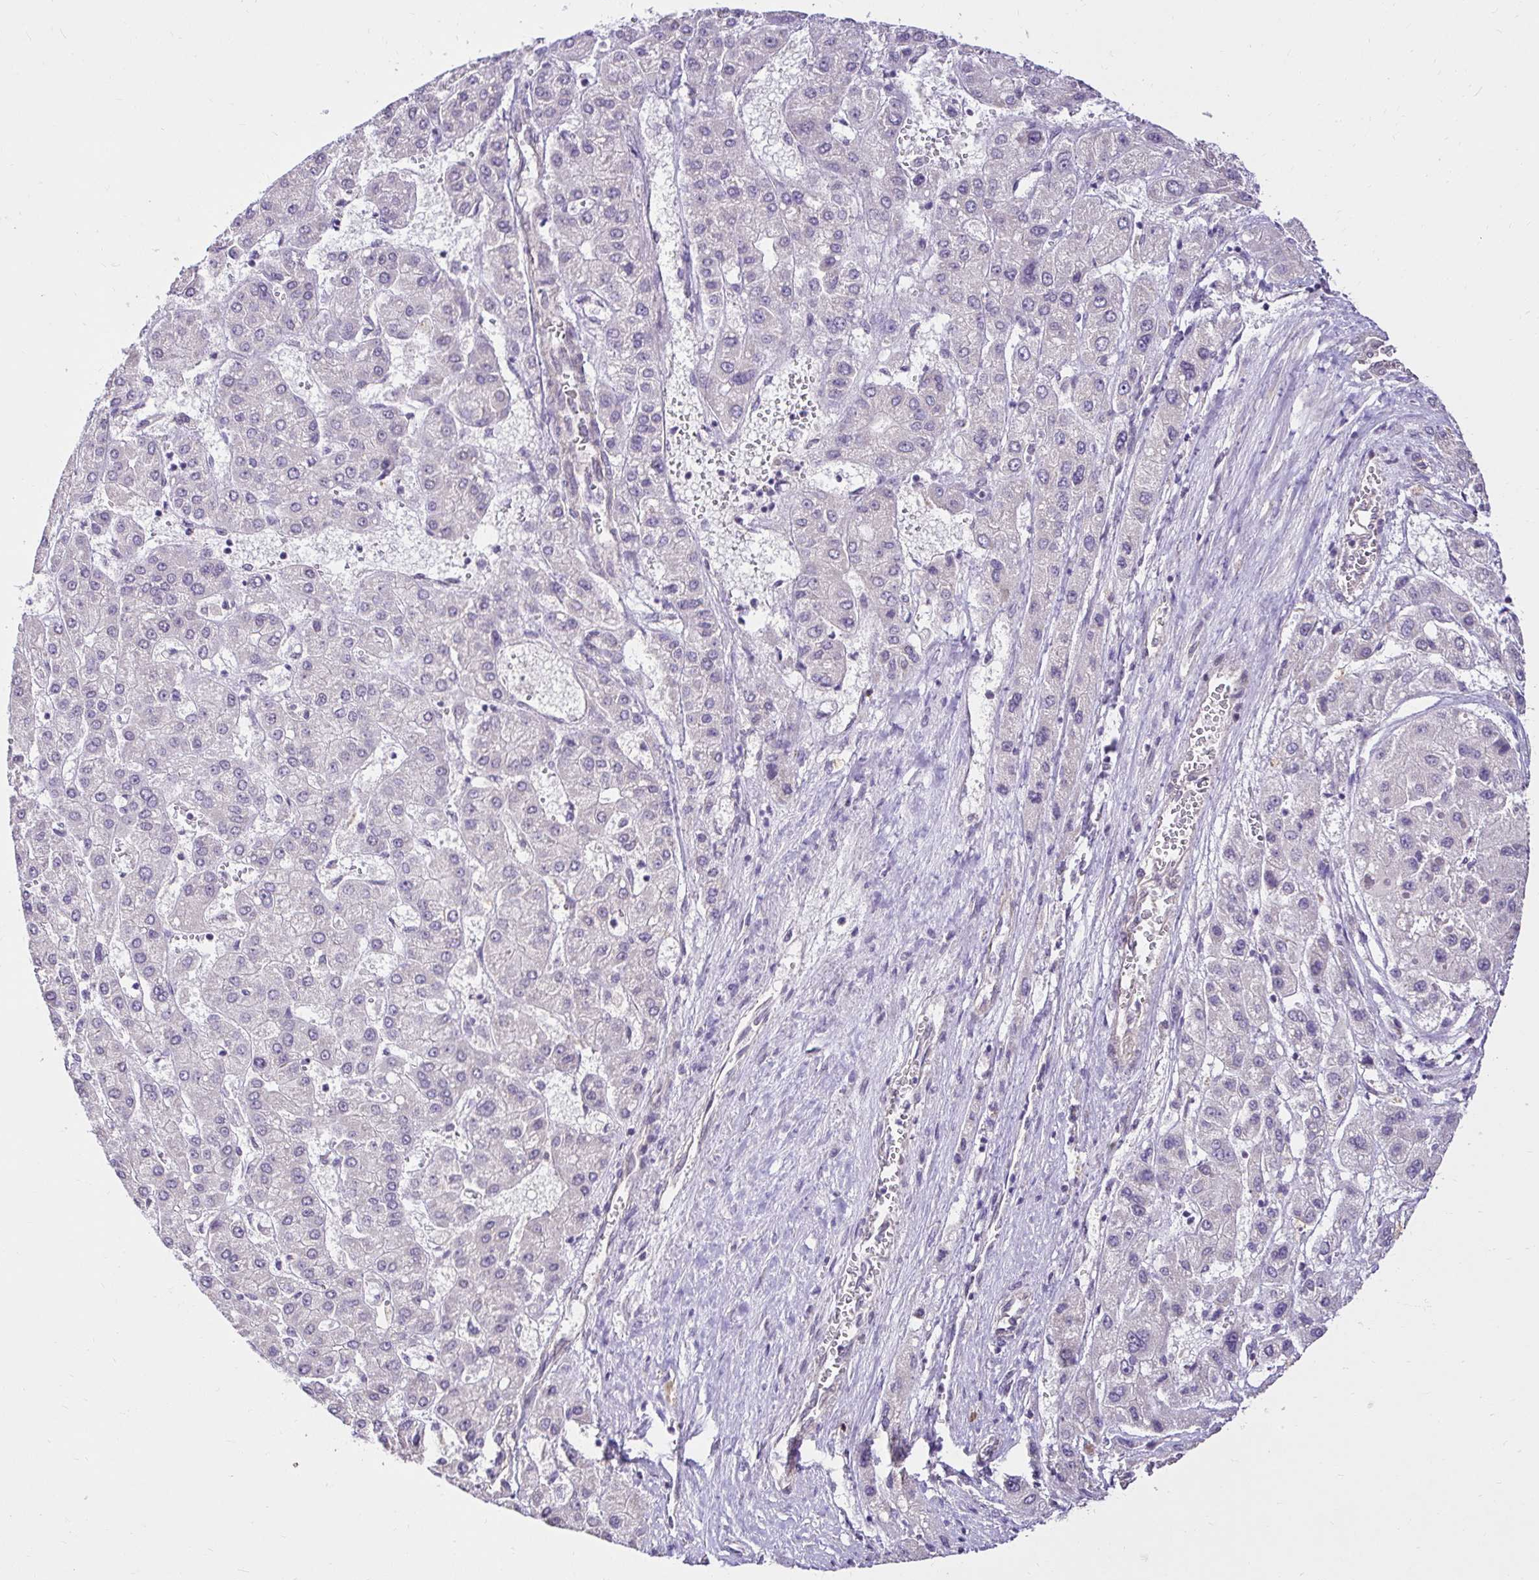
{"staining": {"intensity": "negative", "quantity": "none", "location": "none"}, "tissue": "liver cancer", "cell_type": "Tumor cells", "image_type": "cancer", "snomed": [{"axis": "morphology", "description": "Carcinoma, Hepatocellular, NOS"}, {"axis": "topography", "description": "Liver"}], "caption": "High power microscopy micrograph of an immunohistochemistry (IHC) image of liver cancer (hepatocellular carcinoma), revealing no significant expression in tumor cells. The staining was performed using DAB (3,3'-diaminobenzidine) to visualize the protein expression in brown, while the nuclei were stained in blue with hematoxylin (Magnification: 20x).", "gene": "KIAA1210", "patient": {"sex": "female", "age": 73}}